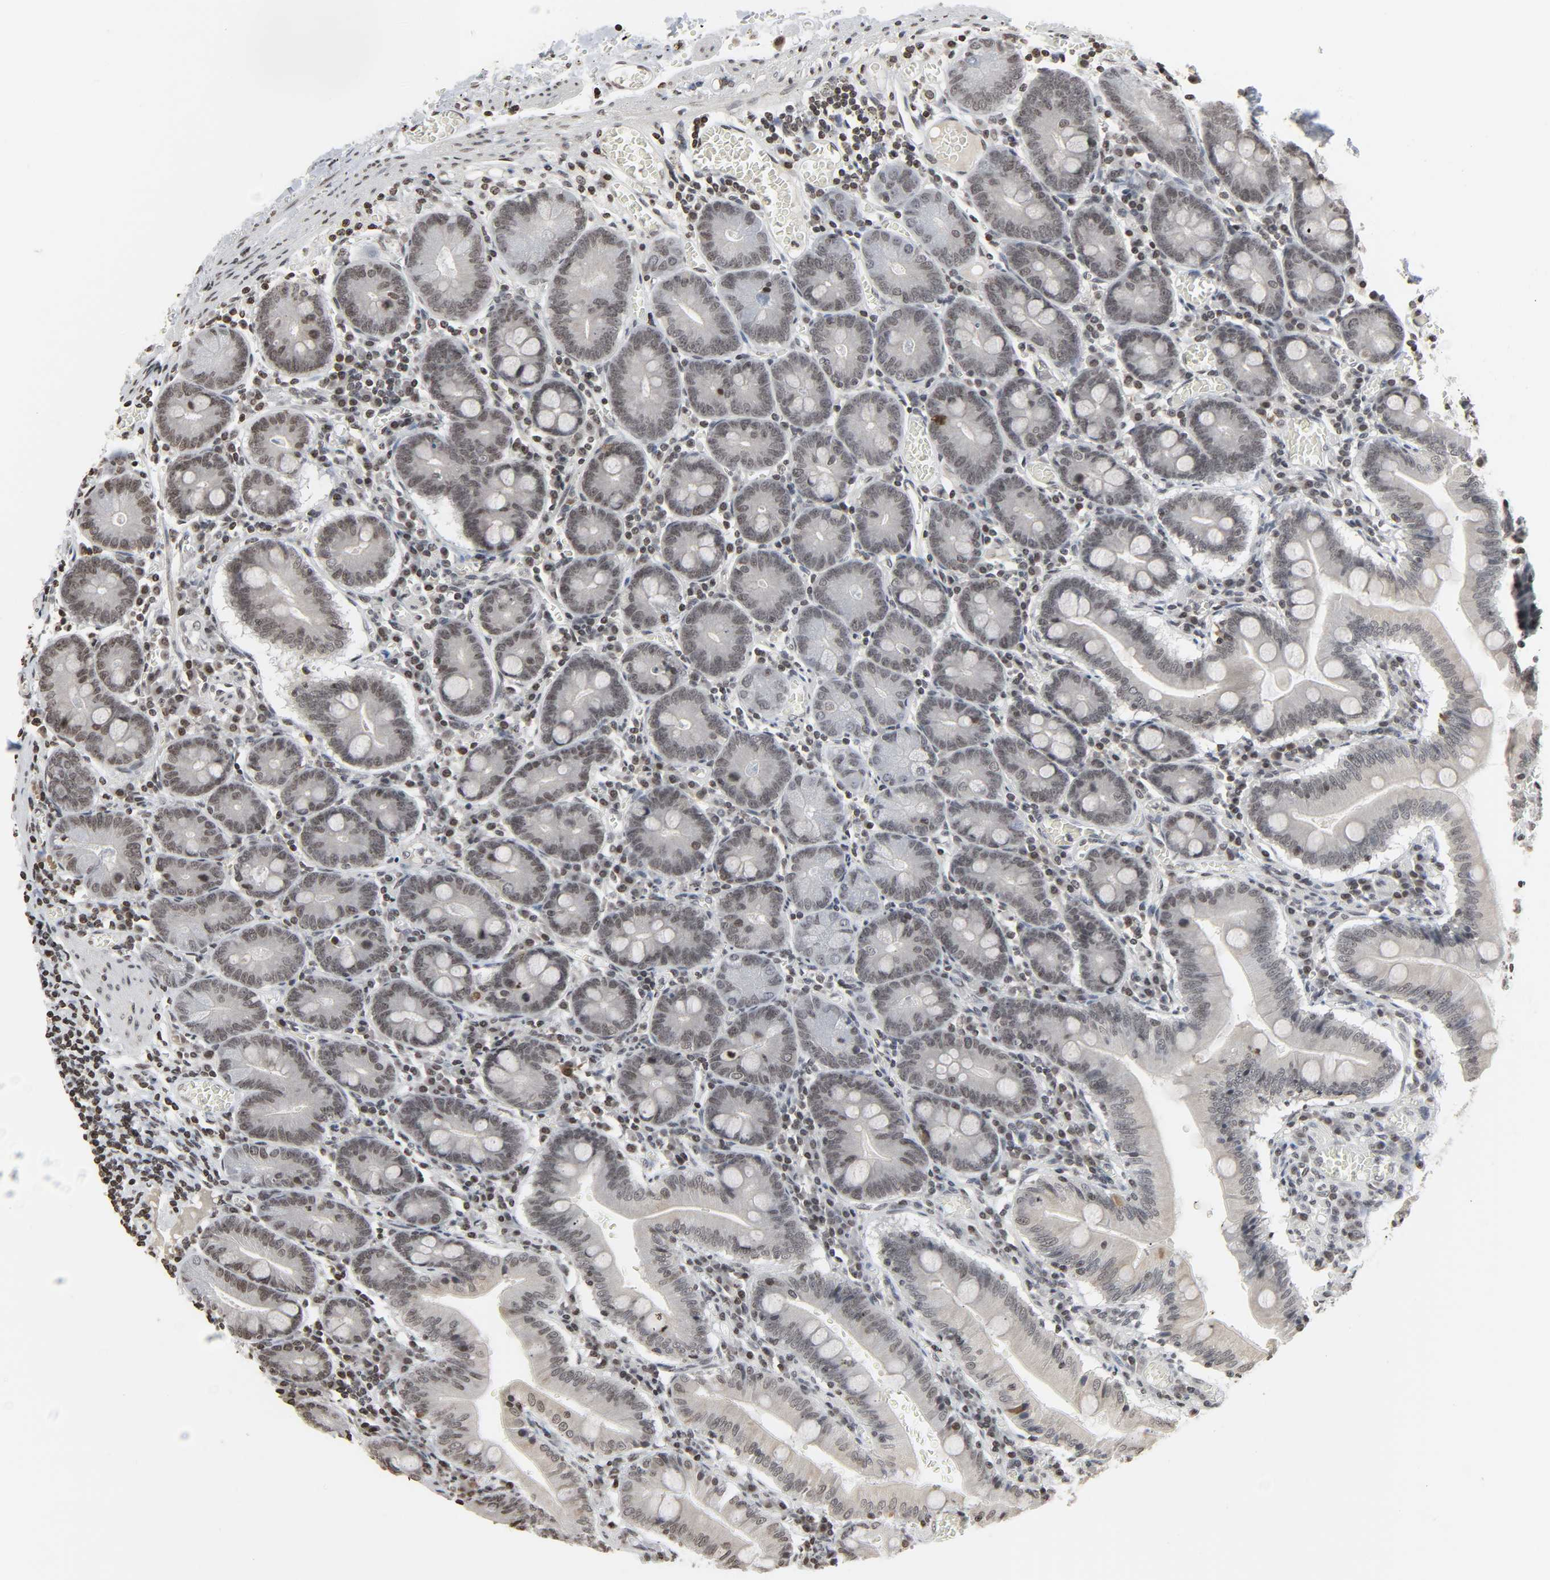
{"staining": {"intensity": "weak", "quantity": ">75%", "location": "nuclear"}, "tissue": "small intestine", "cell_type": "Glandular cells", "image_type": "normal", "snomed": [{"axis": "morphology", "description": "Normal tissue, NOS"}, {"axis": "topography", "description": "Small intestine"}], "caption": "Immunohistochemical staining of benign human small intestine exhibits low levels of weak nuclear expression in about >75% of glandular cells.", "gene": "ELAVL1", "patient": {"sex": "male", "age": 71}}